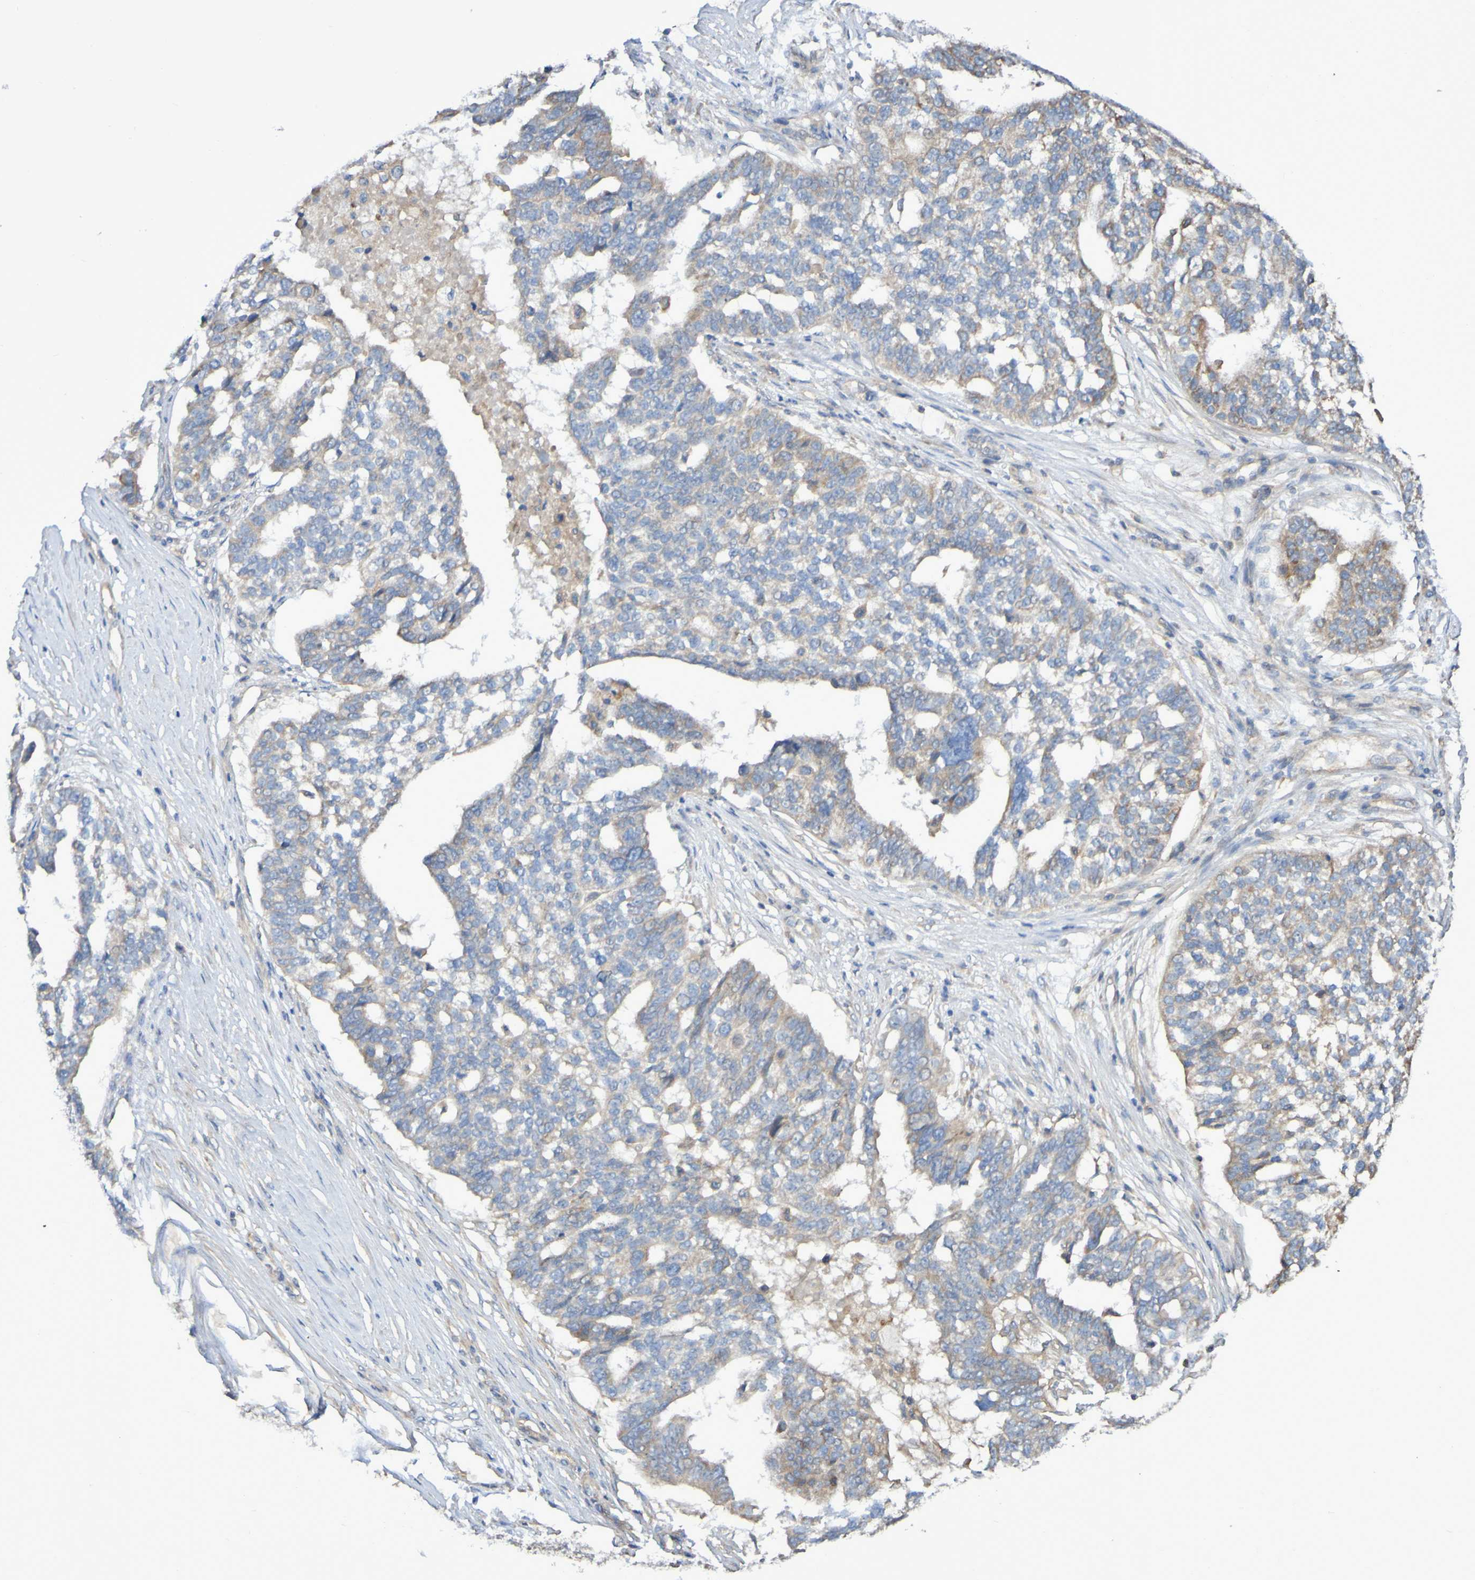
{"staining": {"intensity": "weak", "quantity": "25%-75%", "location": "cytoplasmic/membranous"}, "tissue": "ovarian cancer", "cell_type": "Tumor cells", "image_type": "cancer", "snomed": [{"axis": "morphology", "description": "Cystadenocarcinoma, serous, NOS"}, {"axis": "topography", "description": "Ovary"}], "caption": "Ovarian cancer tissue displays weak cytoplasmic/membranous positivity in approximately 25%-75% of tumor cells, visualized by immunohistochemistry.", "gene": "SYNJ1", "patient": {"sex": "female", "age": 59}}